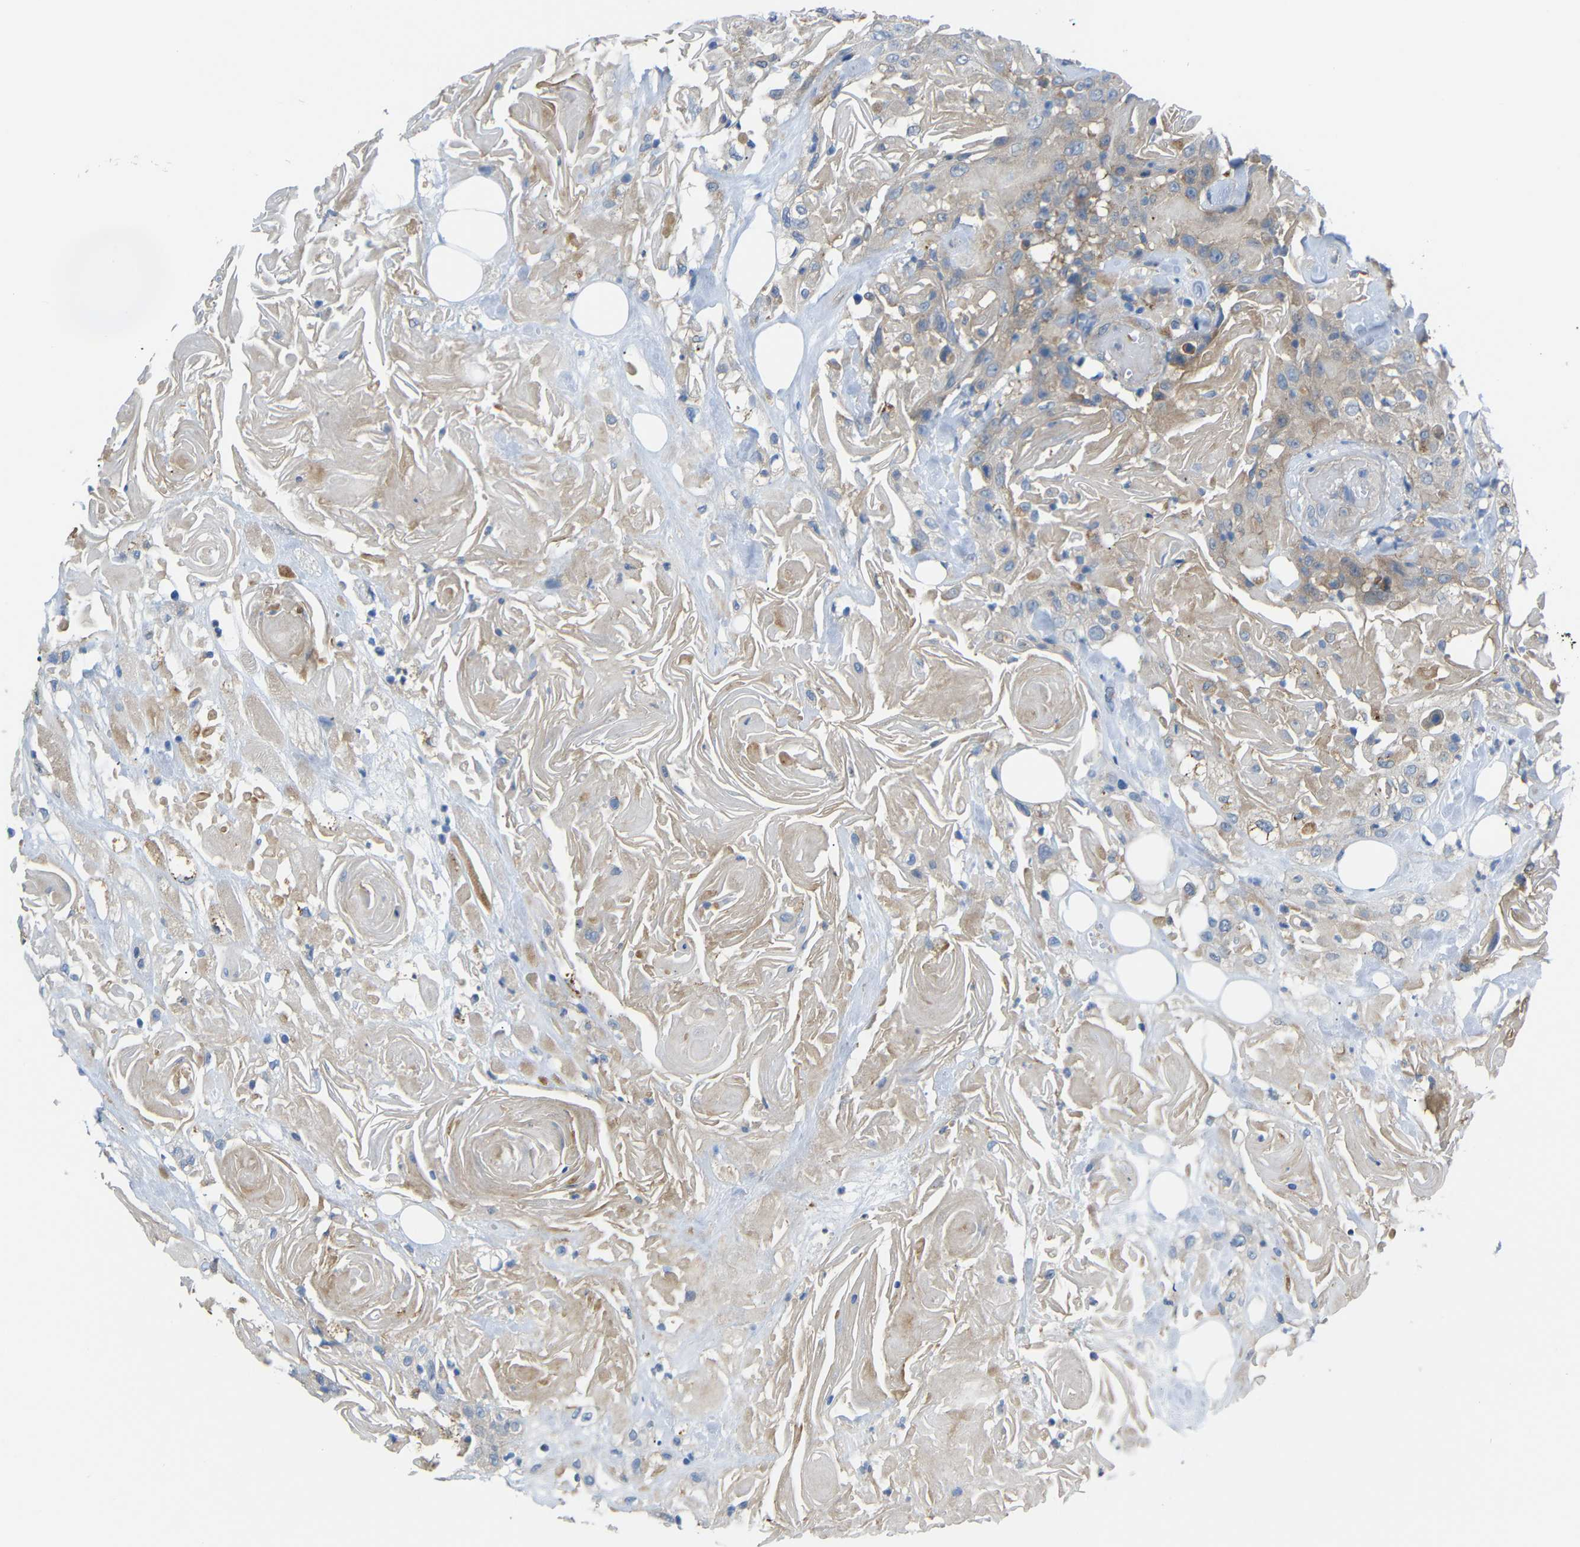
{"staining": {"intensity": "moderate", "quantity": ">75%", "location": "cytoplasmic/membranous"}, "tissue": "head and neck cancer", "cell_type": "Tumor cells", "image_type": "cancer", "snomed": [{"axis": "morphology", "description": "Squamous cell carcinoma, NOS"}, {"axis": "topography", "description": "Head-Neck"}], "caption": "The photomicrograph displays staining of head and neck squamous cell carcinoma, revealing moderate cytoplasmic/membranous protein positivity (brown color) within tumor cells.", "gene": "SYPL1", "patient": {"sex": "female", "age": 84}}